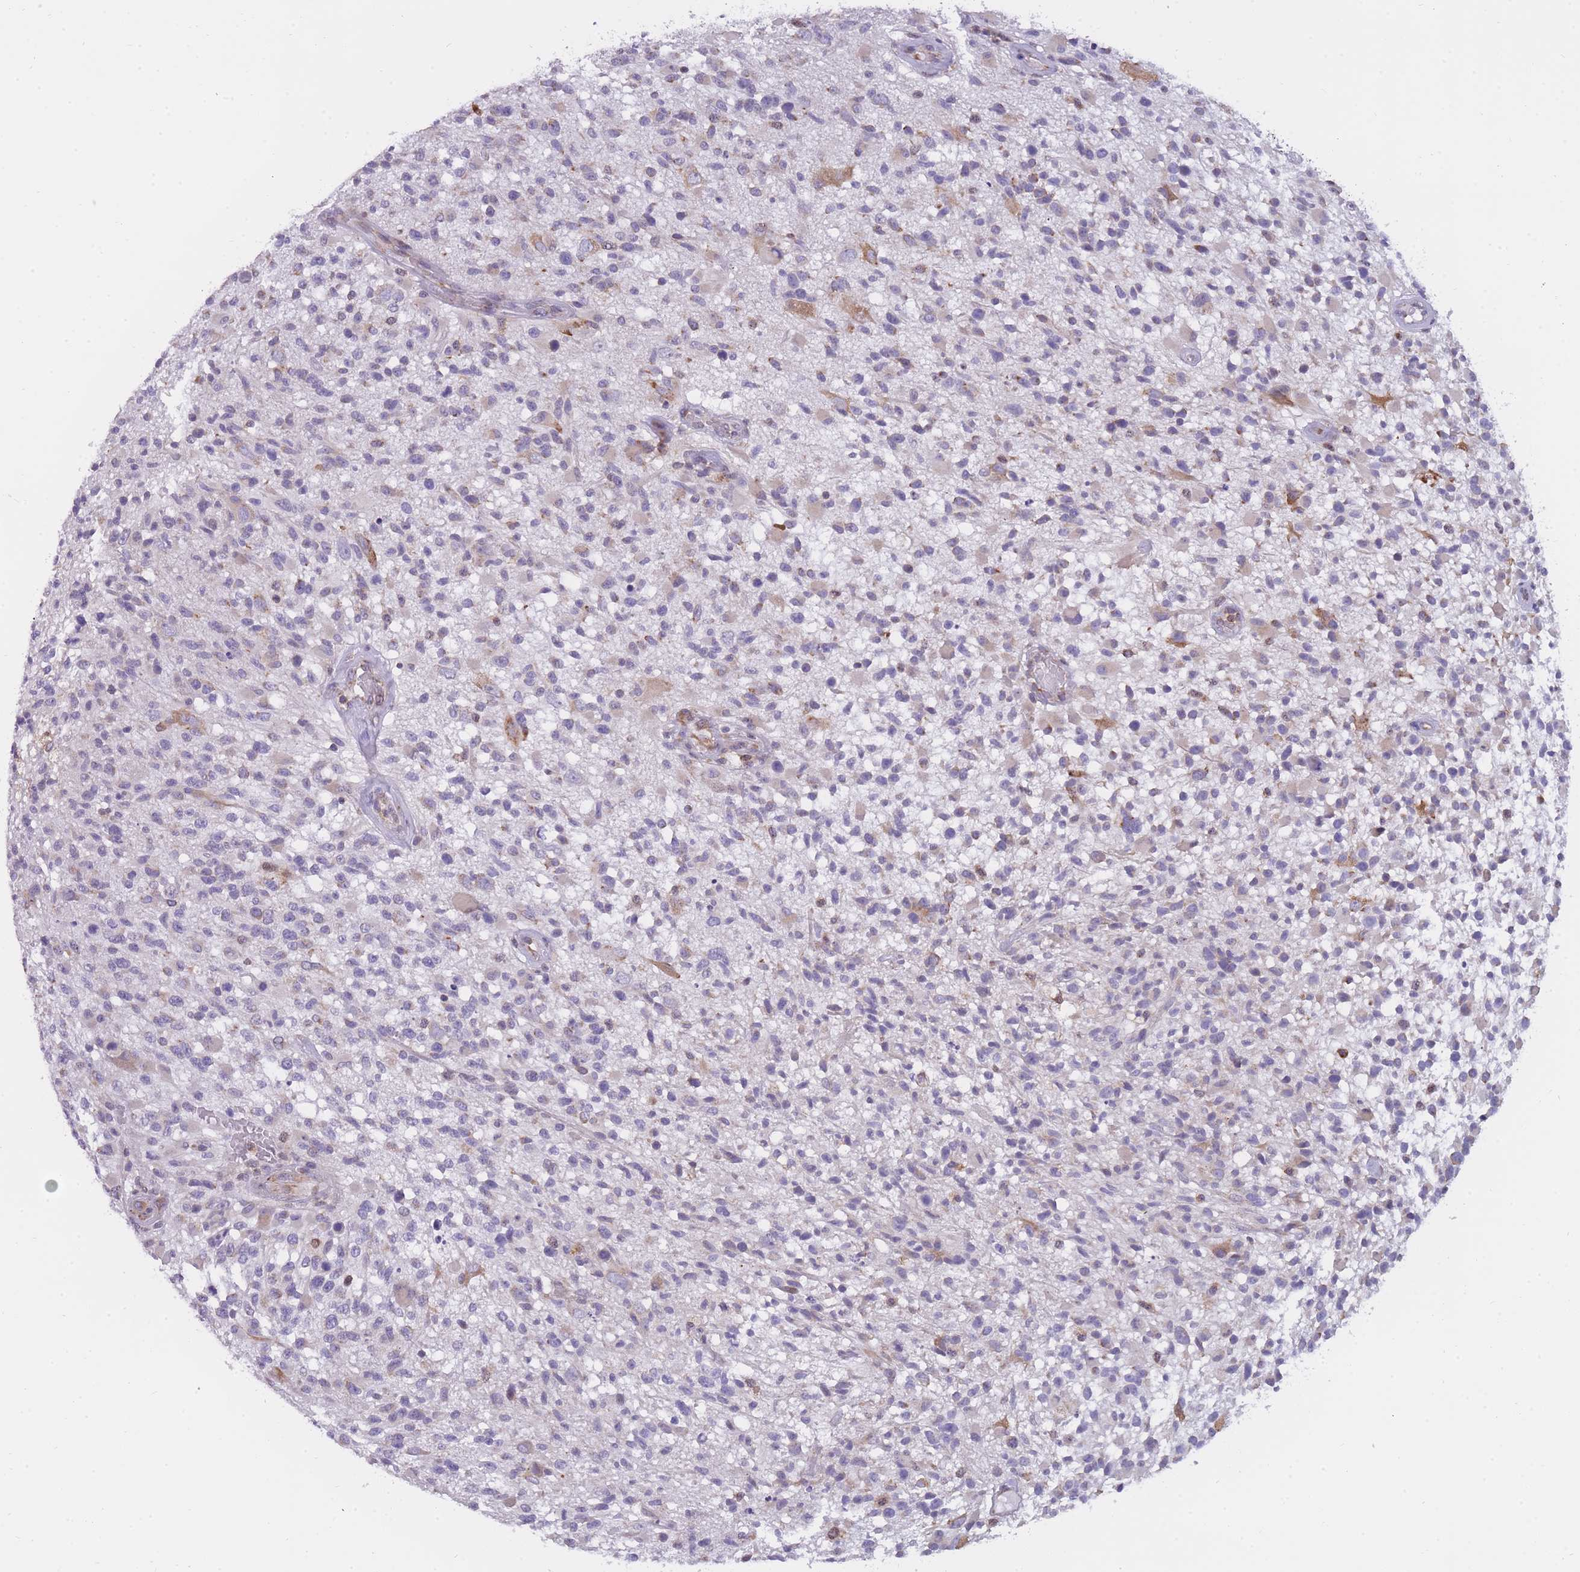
{"staining": {"intensity": "weak", "quantity": "<25%", "location": "cytoplasmic/membranous"}, "tissue": "glioma", "cell_type": "Tumor cells", "image_type": "cancer", "snomed": [{"axis": "morphology", "description": "Glioma, malignant, High grade"}, {"axis": "morphology", "description": "Glioblastoma, NOS"}, {"axis": "topography", "description": "Brain"}], "caption": "A histopathology image of glioblastoma stained for a protein displays no brown staining in tumor cells.", "gene": "ZNF662", "patient": {"sex": "male", "age": 60}}